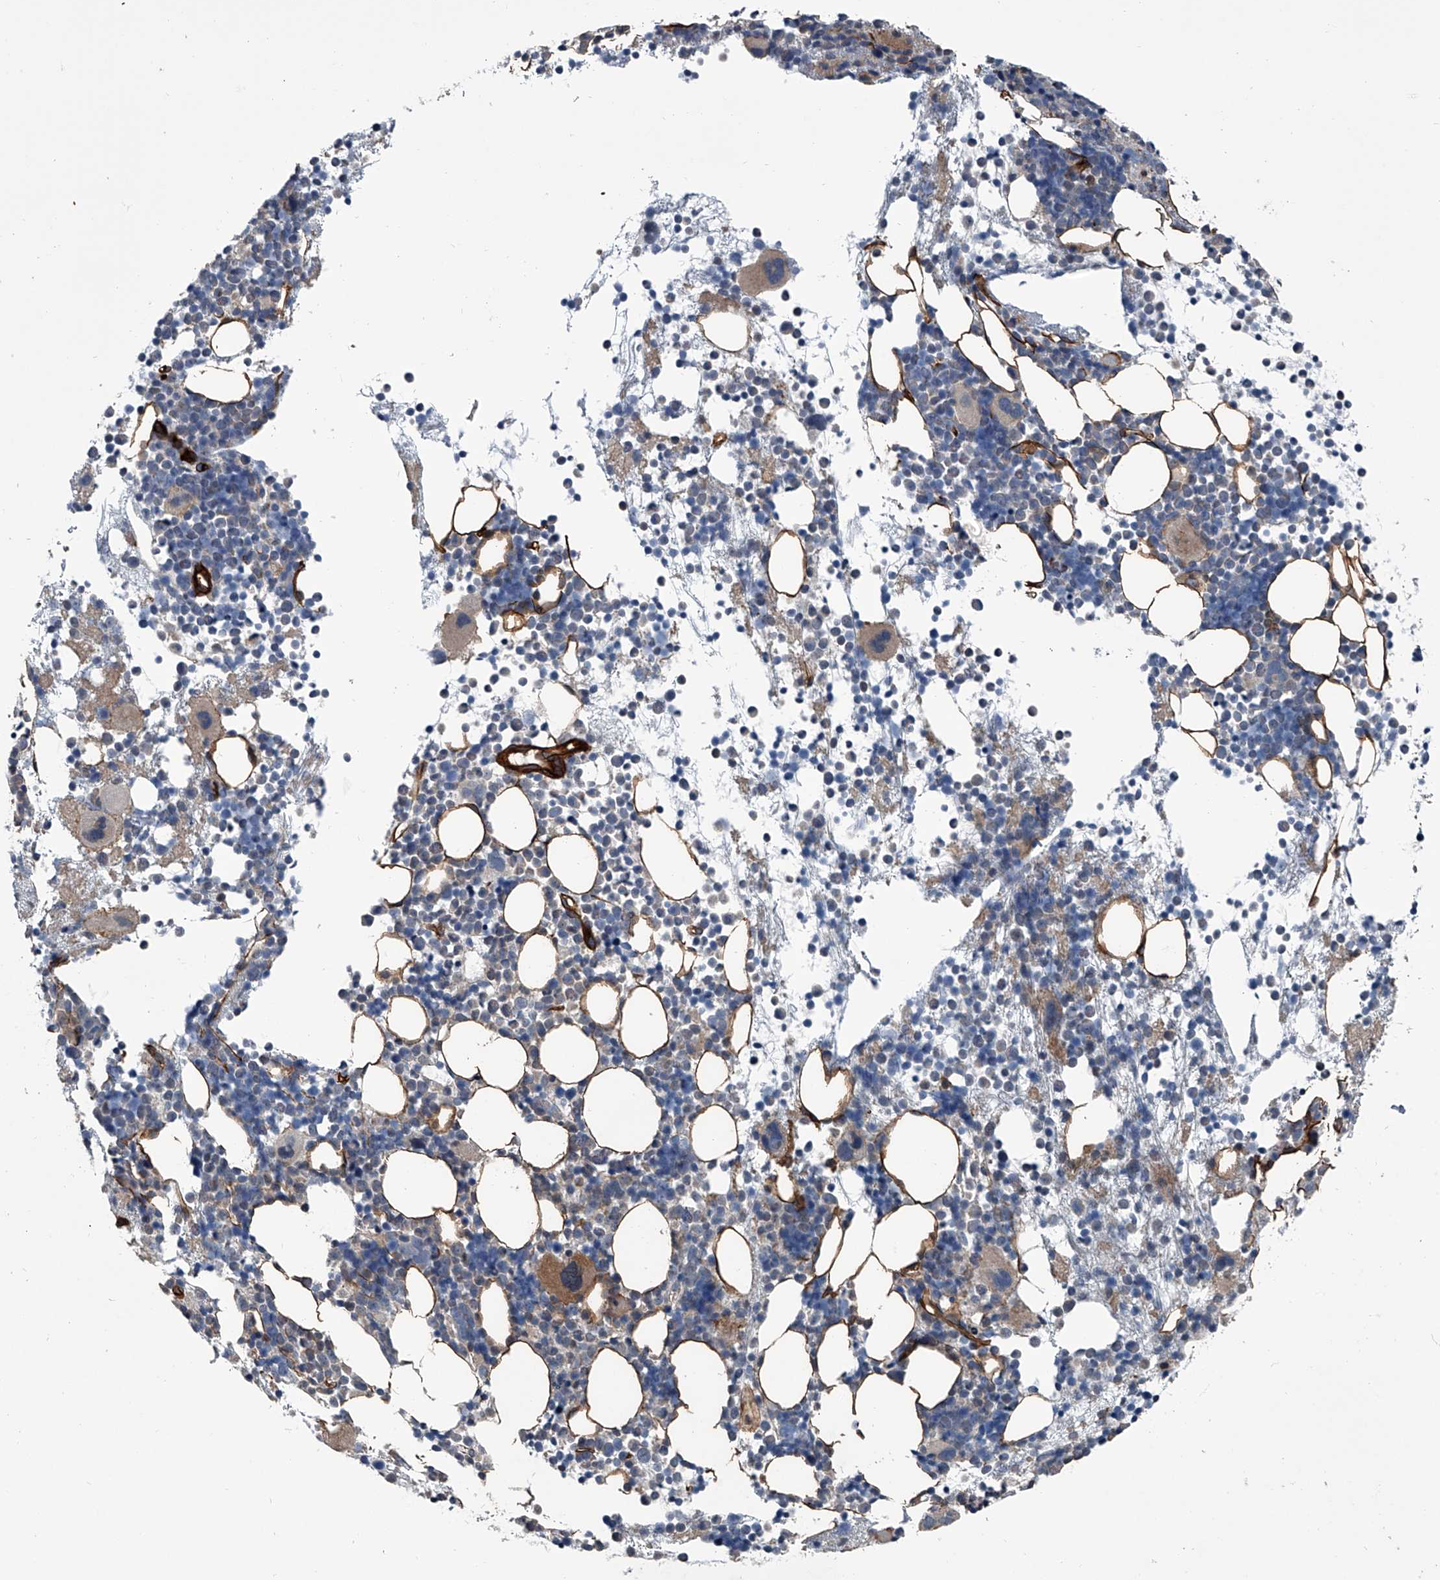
{"staining": {"intensity": "moderate", "quantity": "<25%", "location": "cytoplasmic/membranous"}, "tissue": "bone marrow", "cell_type": "Hematopoietic cells", "image_type": "normal", "snomed": [{"axis": "morphology", "description": "Normal tissue, NOS"}, {"axis": "topography", "description": "Bone marrow"}], "caption": "Normal bone marrow shows moderate cytoplasmic/membranous expression in about <25% of hematopoietic cells, visualized by immunohistochemistry.", "gene": "LDLRAD2", "patient": {"sex": "female", "age": 57}}